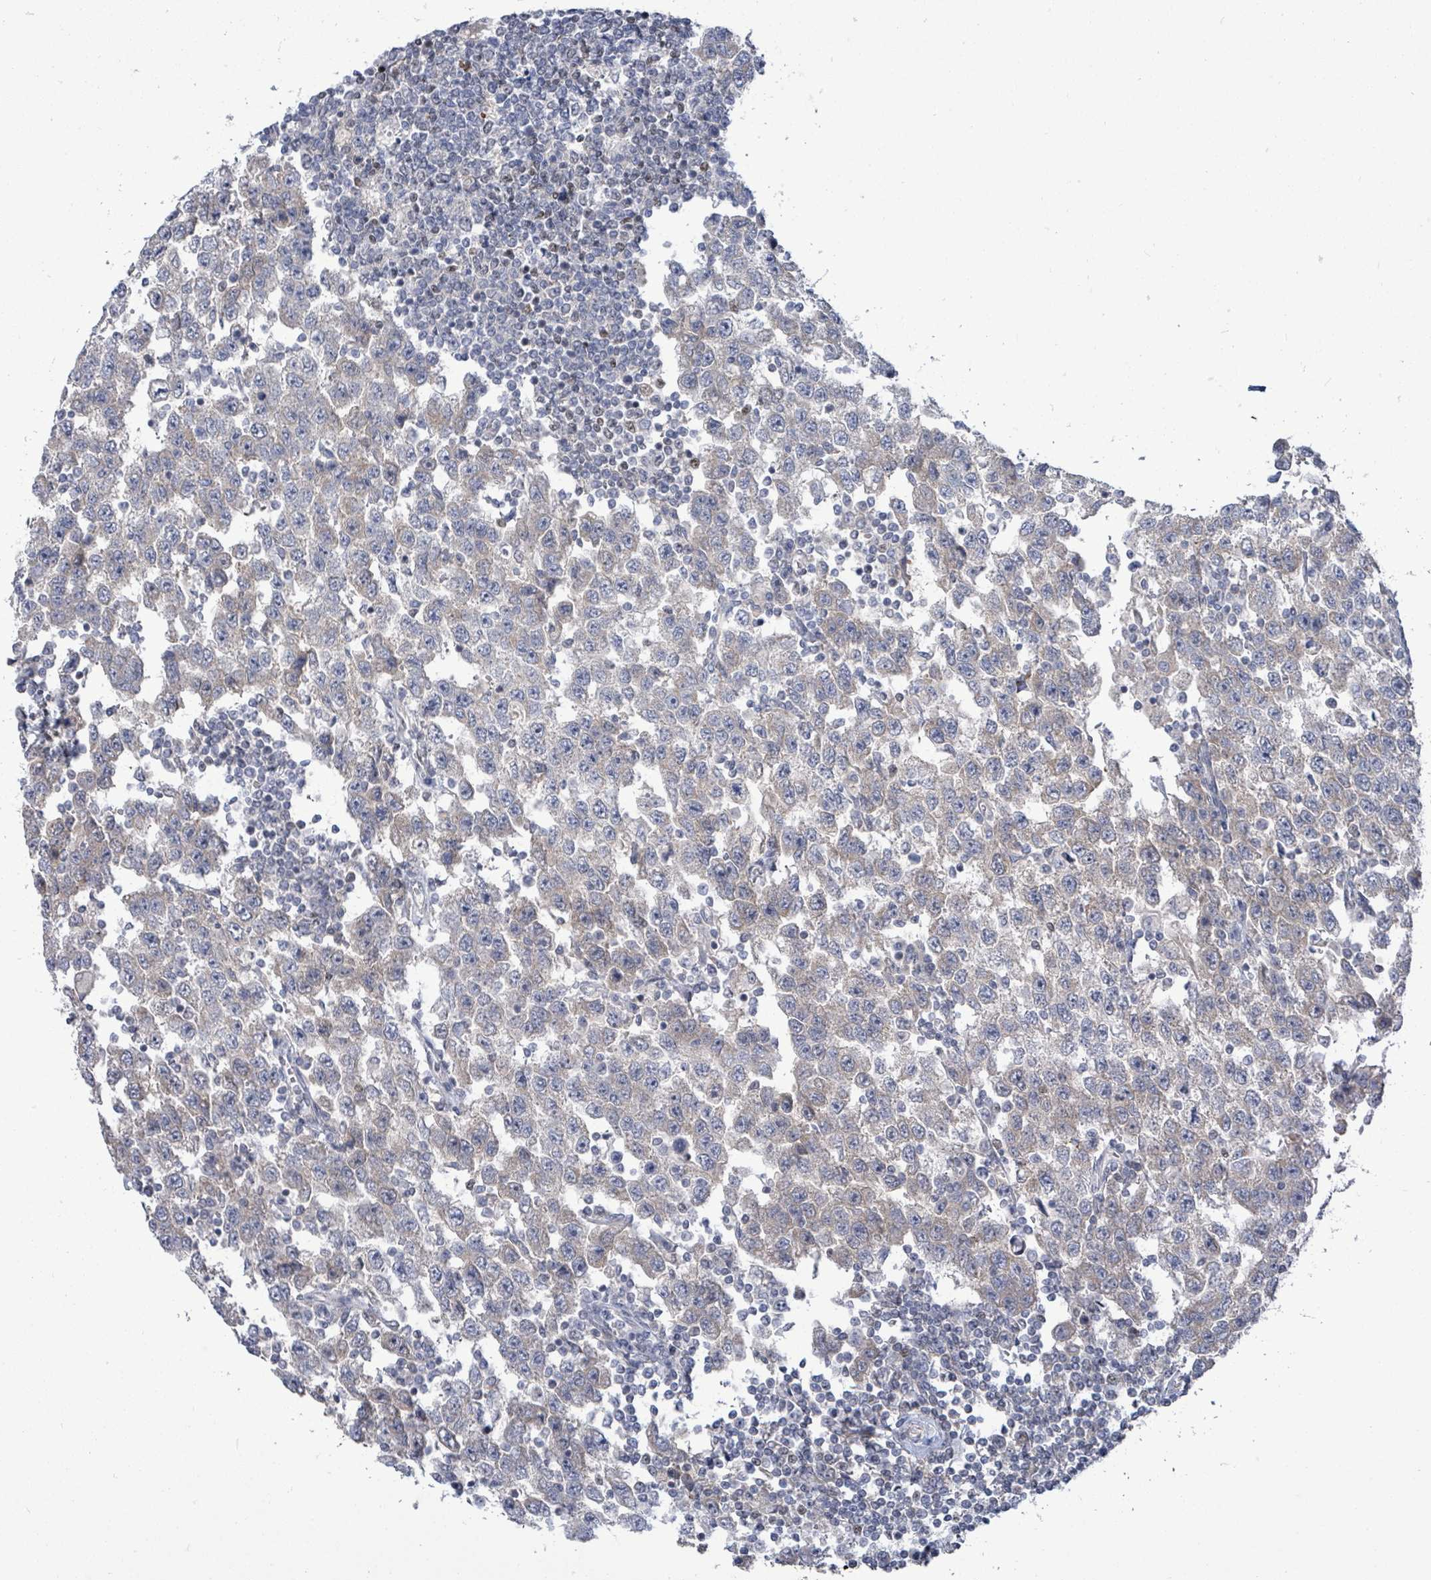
{"staining": {"intensity": "weak", "quantity": "<25%", "location": "cytoplasmic/membranous"}, "tissue": "testis cancer", "cell_type": "Tumor cells", "image_type": "cancer", "snomed": [{"axis": "morphology", "description": "Seminoma, NOS"}, {"axis": "topography", "description": "Testis"}], "caption": "This is an immunohistochemistry photomicrograph of human testis seminoma. There is no staining in tumor cells.", "gene": "ZFPM1", "patient": {"sex": "male", "age": 41}}